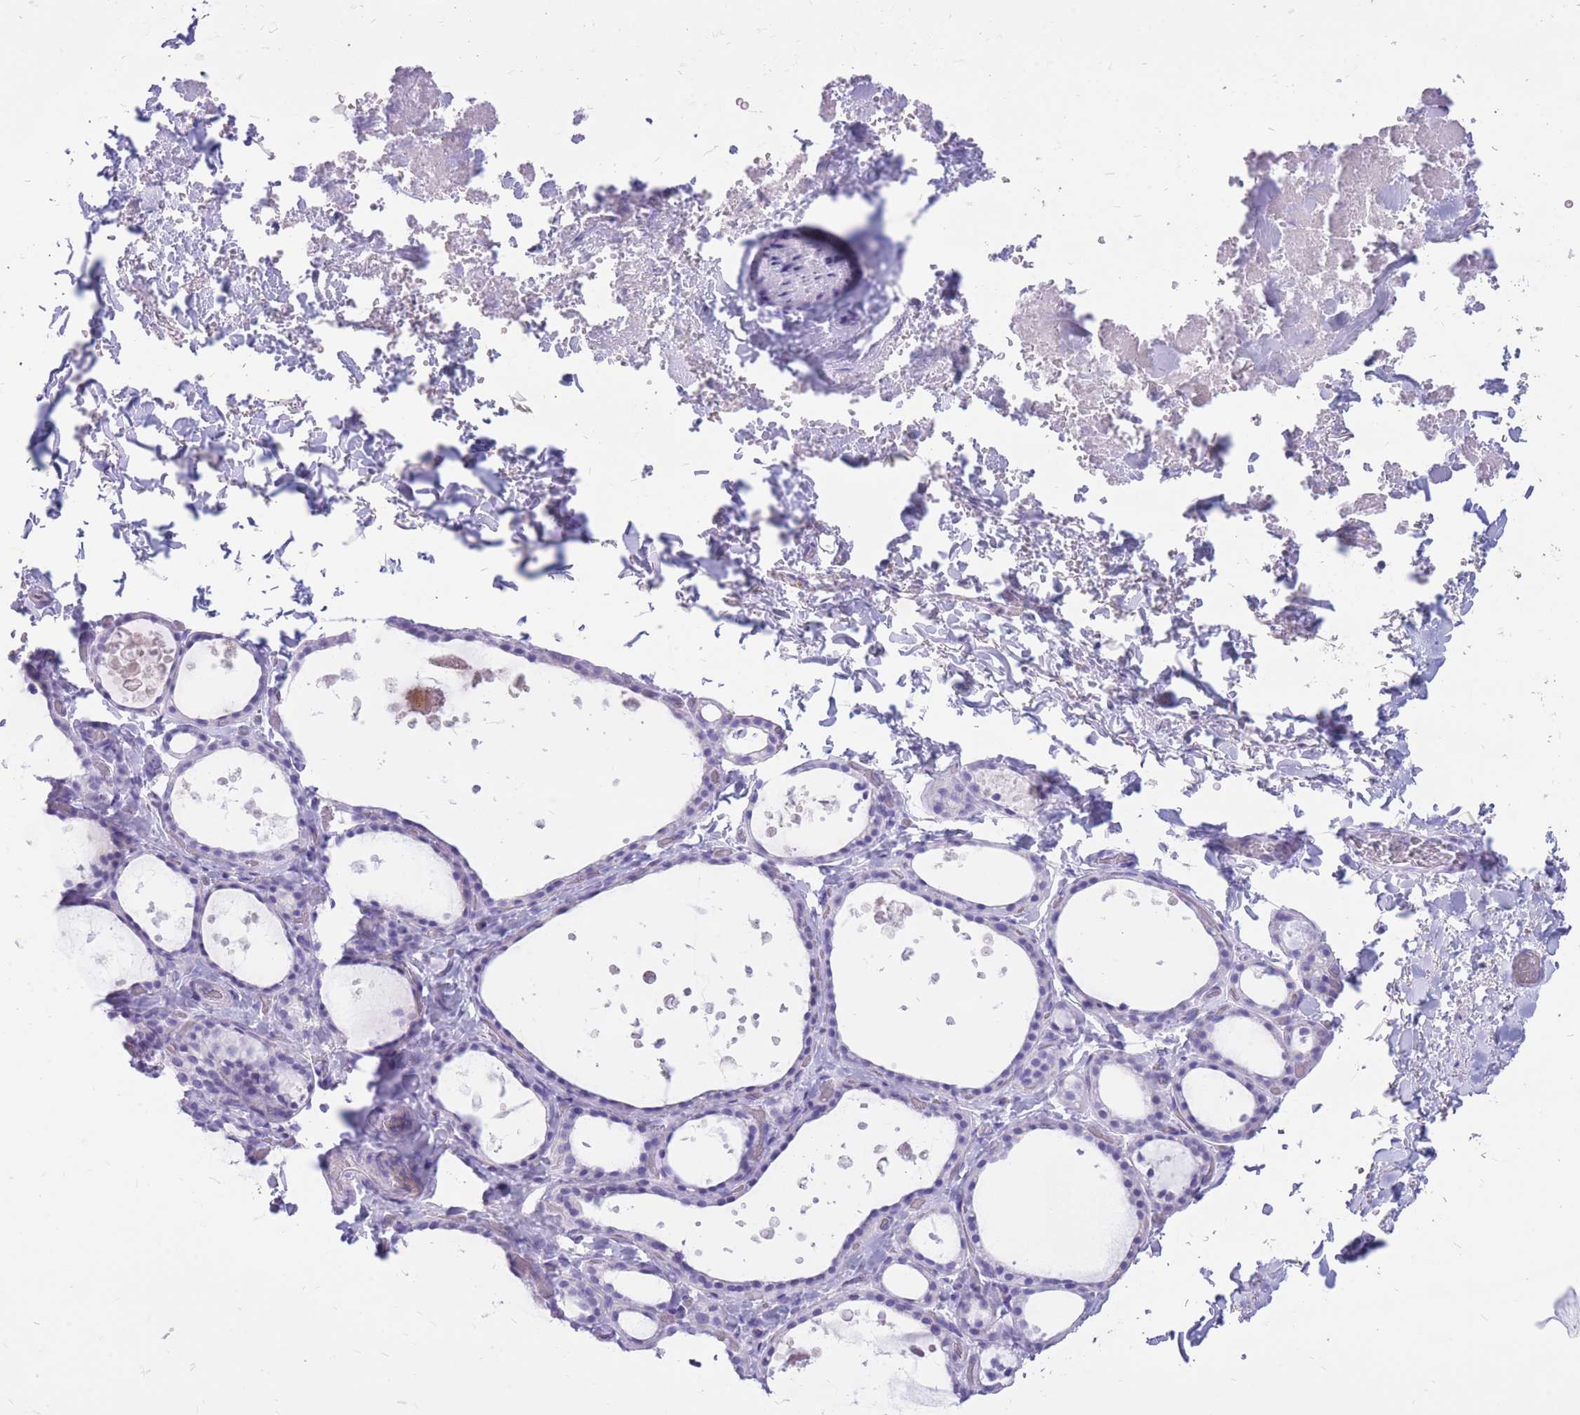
{"staining": {"intensity": "negative", "quantity": "none", "location": "none"}, "tissue": "thyroid gland", "cell_type": "Glandular cells", "image_type": "normal", "snomed": [{"axis": "morphology", "description": "Normal tissue, NOS"}, {"axis": "topography", "description": "Thyroid gland"}], "caption": "This is an immunohistochemistry (IHC) micrograph of benign human thyroid gland. There is no expression in glandular cells.", "gene": "CYP21A2", "patient": {"sex": "female", "age": 44}}